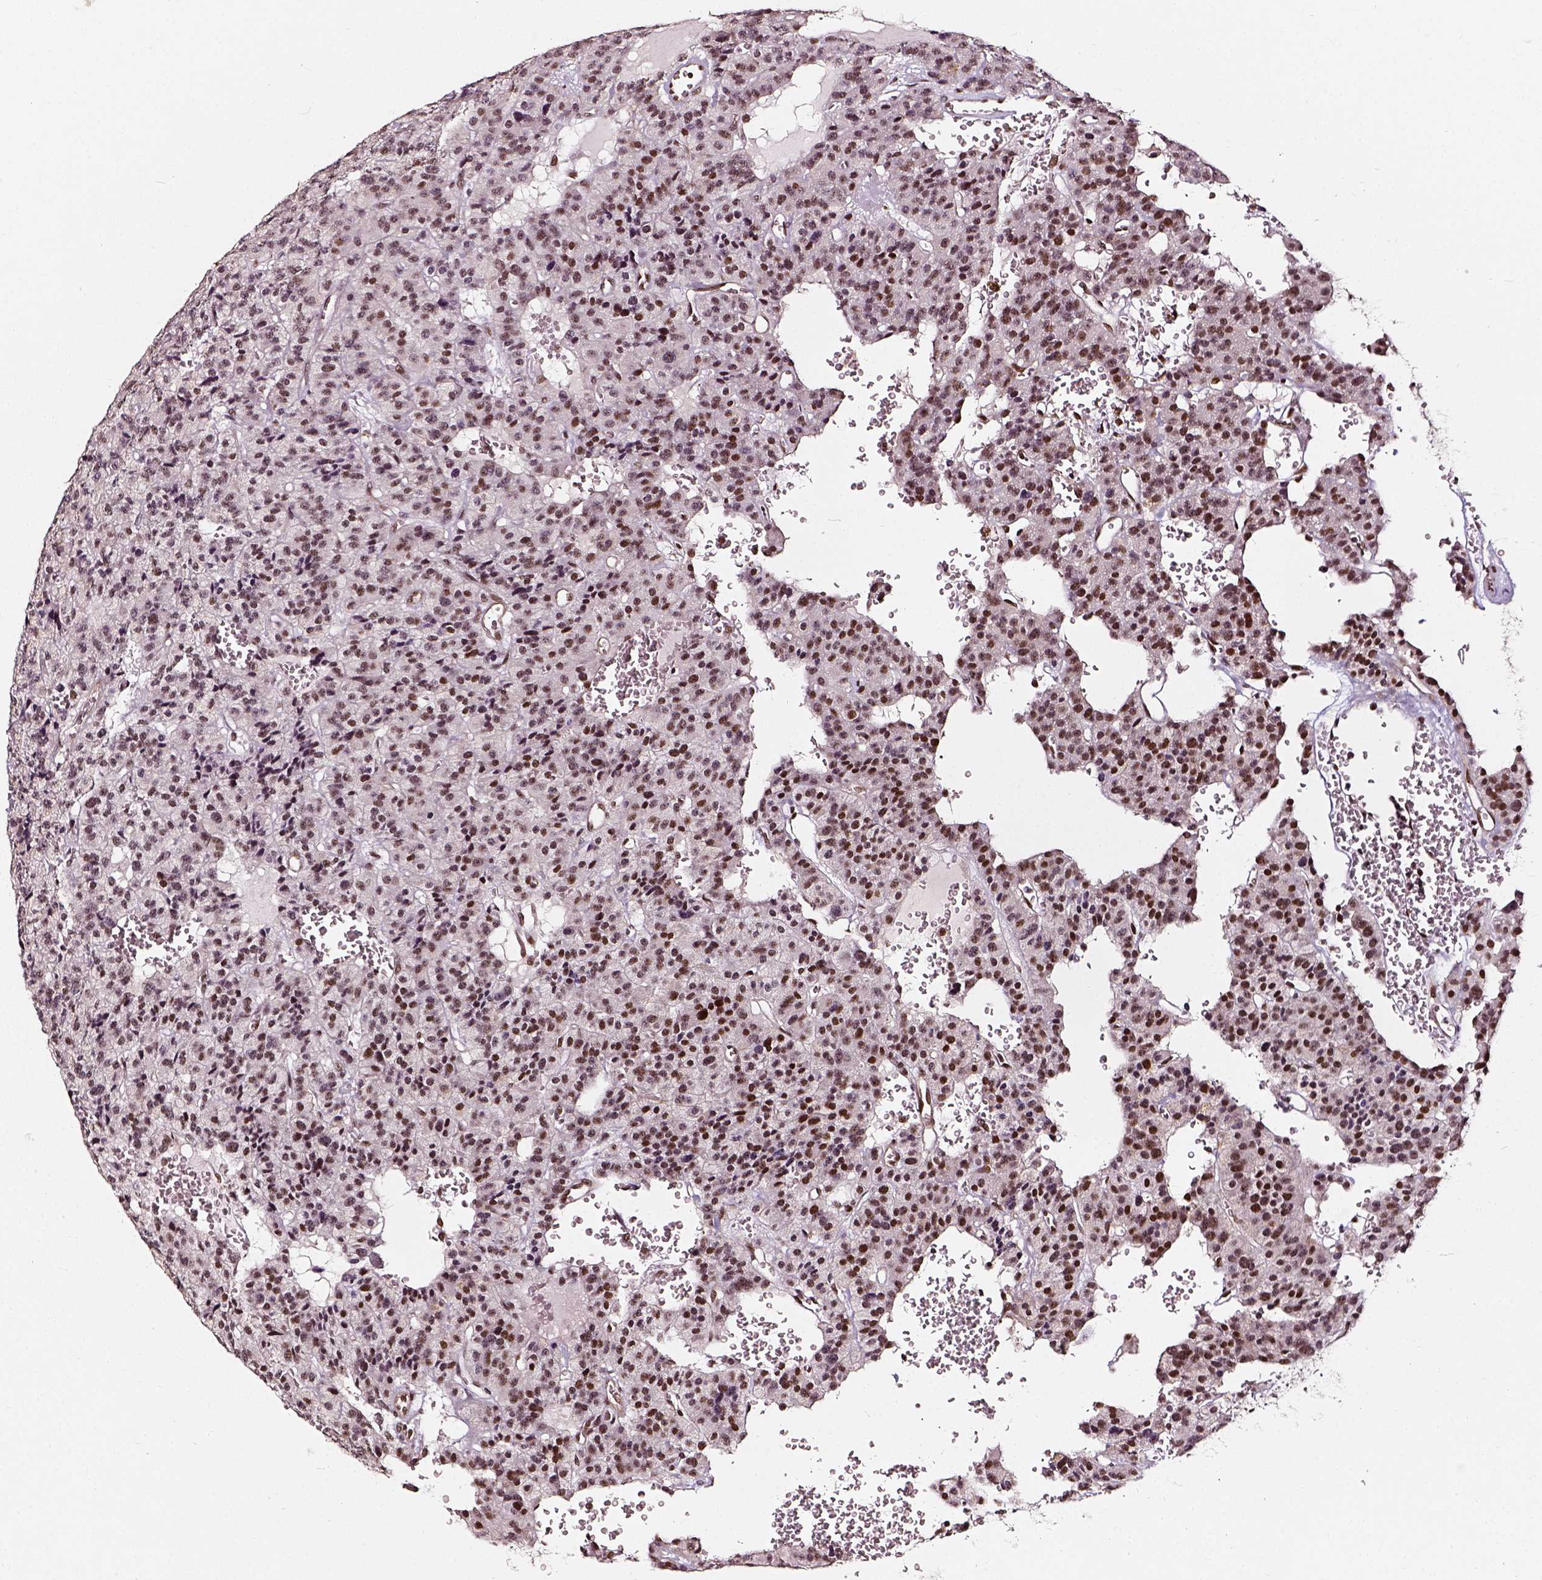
{"staining": {"intensity": "moderate", "quantity": ">75%", "location": "nuclear"}, "tissue": "carcinoid", "cell_type": "Tumor cells", "image_type": "cancer", "snomed": [{"axis": "morphology", "description": "Carcinoid, malignant, NOS"}, {"axis": "topography", "description": "Lung"}], "caption": "Immunohistochemistry micrograph of human carcinoid stained for a protein (brown), which demonstrates medium levels of moderate nuclear expression in about >75% of tumor cells.", "gene": "NACC1", "patient": {"sex": "female", "age": 71}}